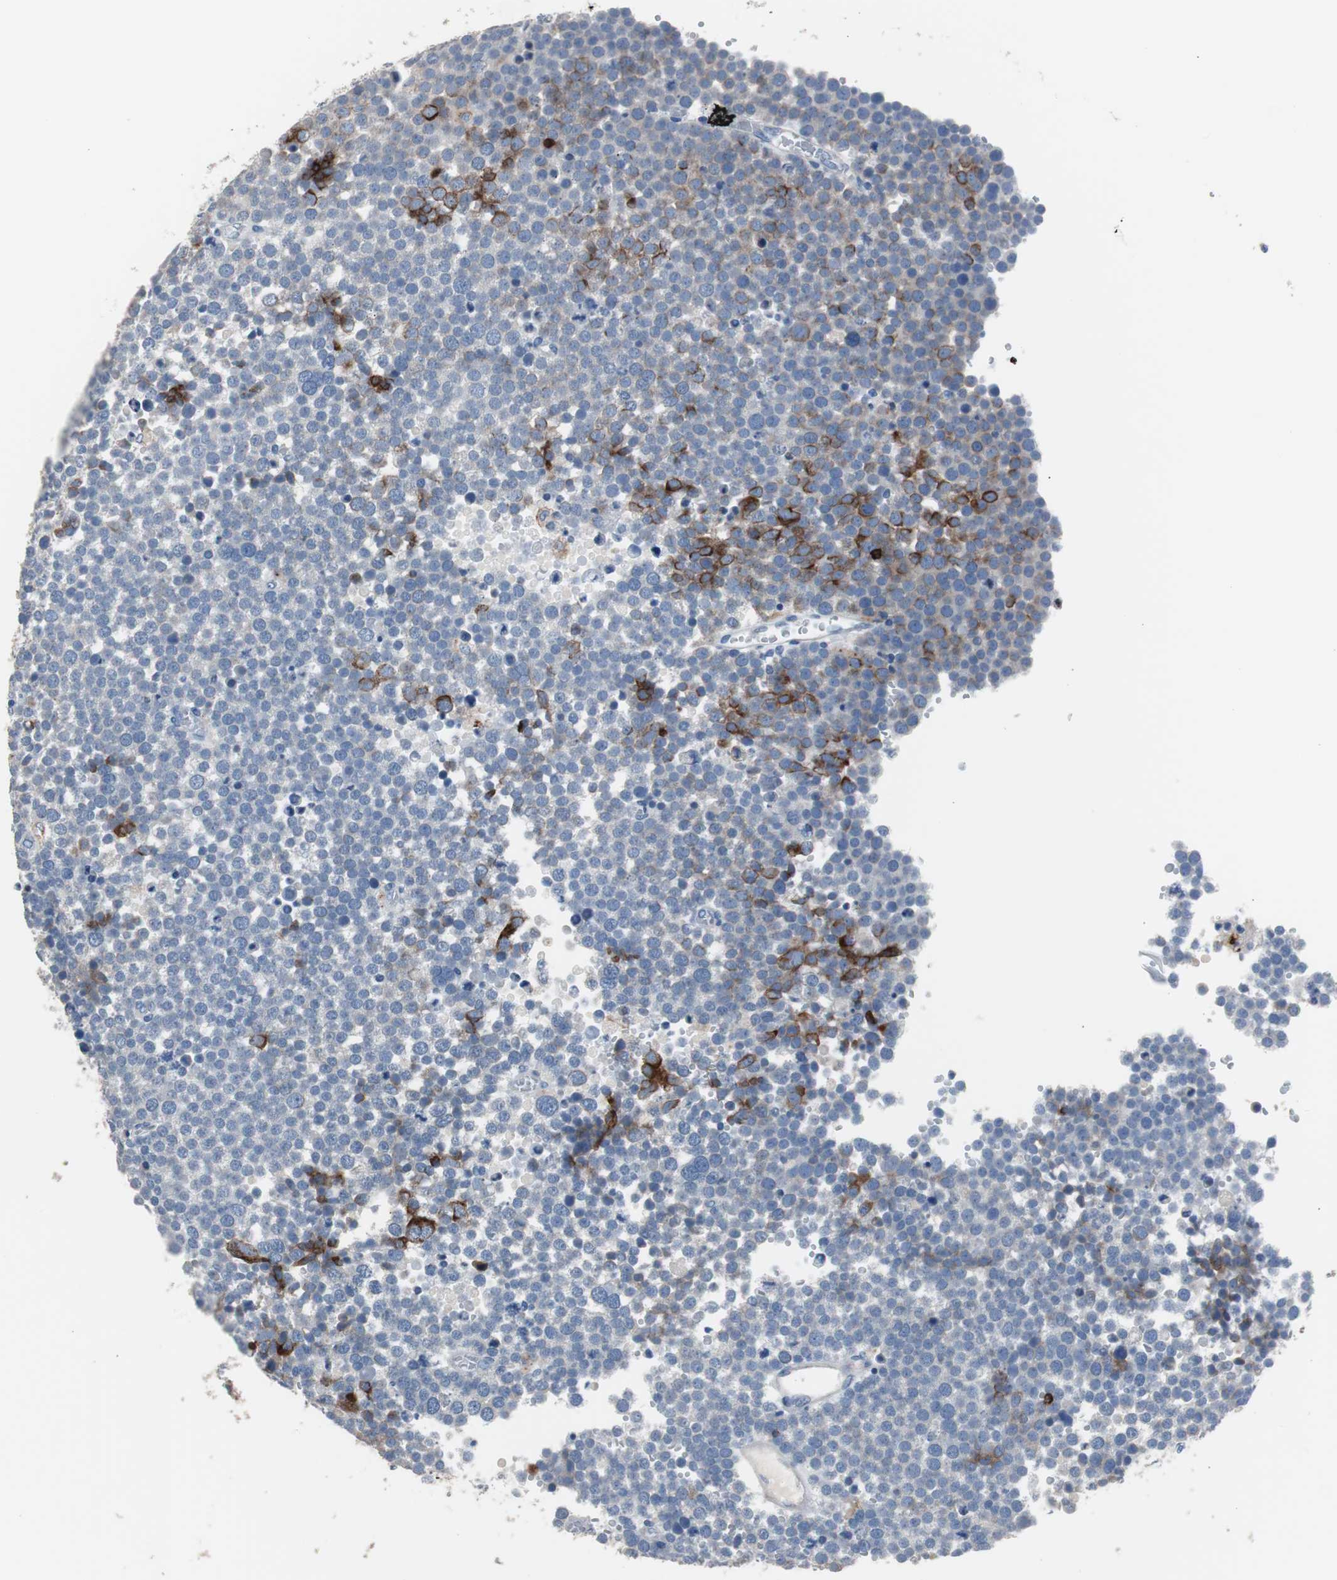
{"staining": {"intensity": "negative", "quantity": "none", "location": "none"}, "tissue": "testis cancer", "cell_type": "Tumor cells", "image_type": "cancer", "snomed": [{"axis": "morphology", "description": "Seminoma, NOS"}, {"axis": "topography", "description": "Testis"}], "caption": "This is an IHC image of testis cancer (seminoma). There is no positivity in tumor cells.", "gene": "FCGR2B", "patient": {"sex": "male", "age": 71}}